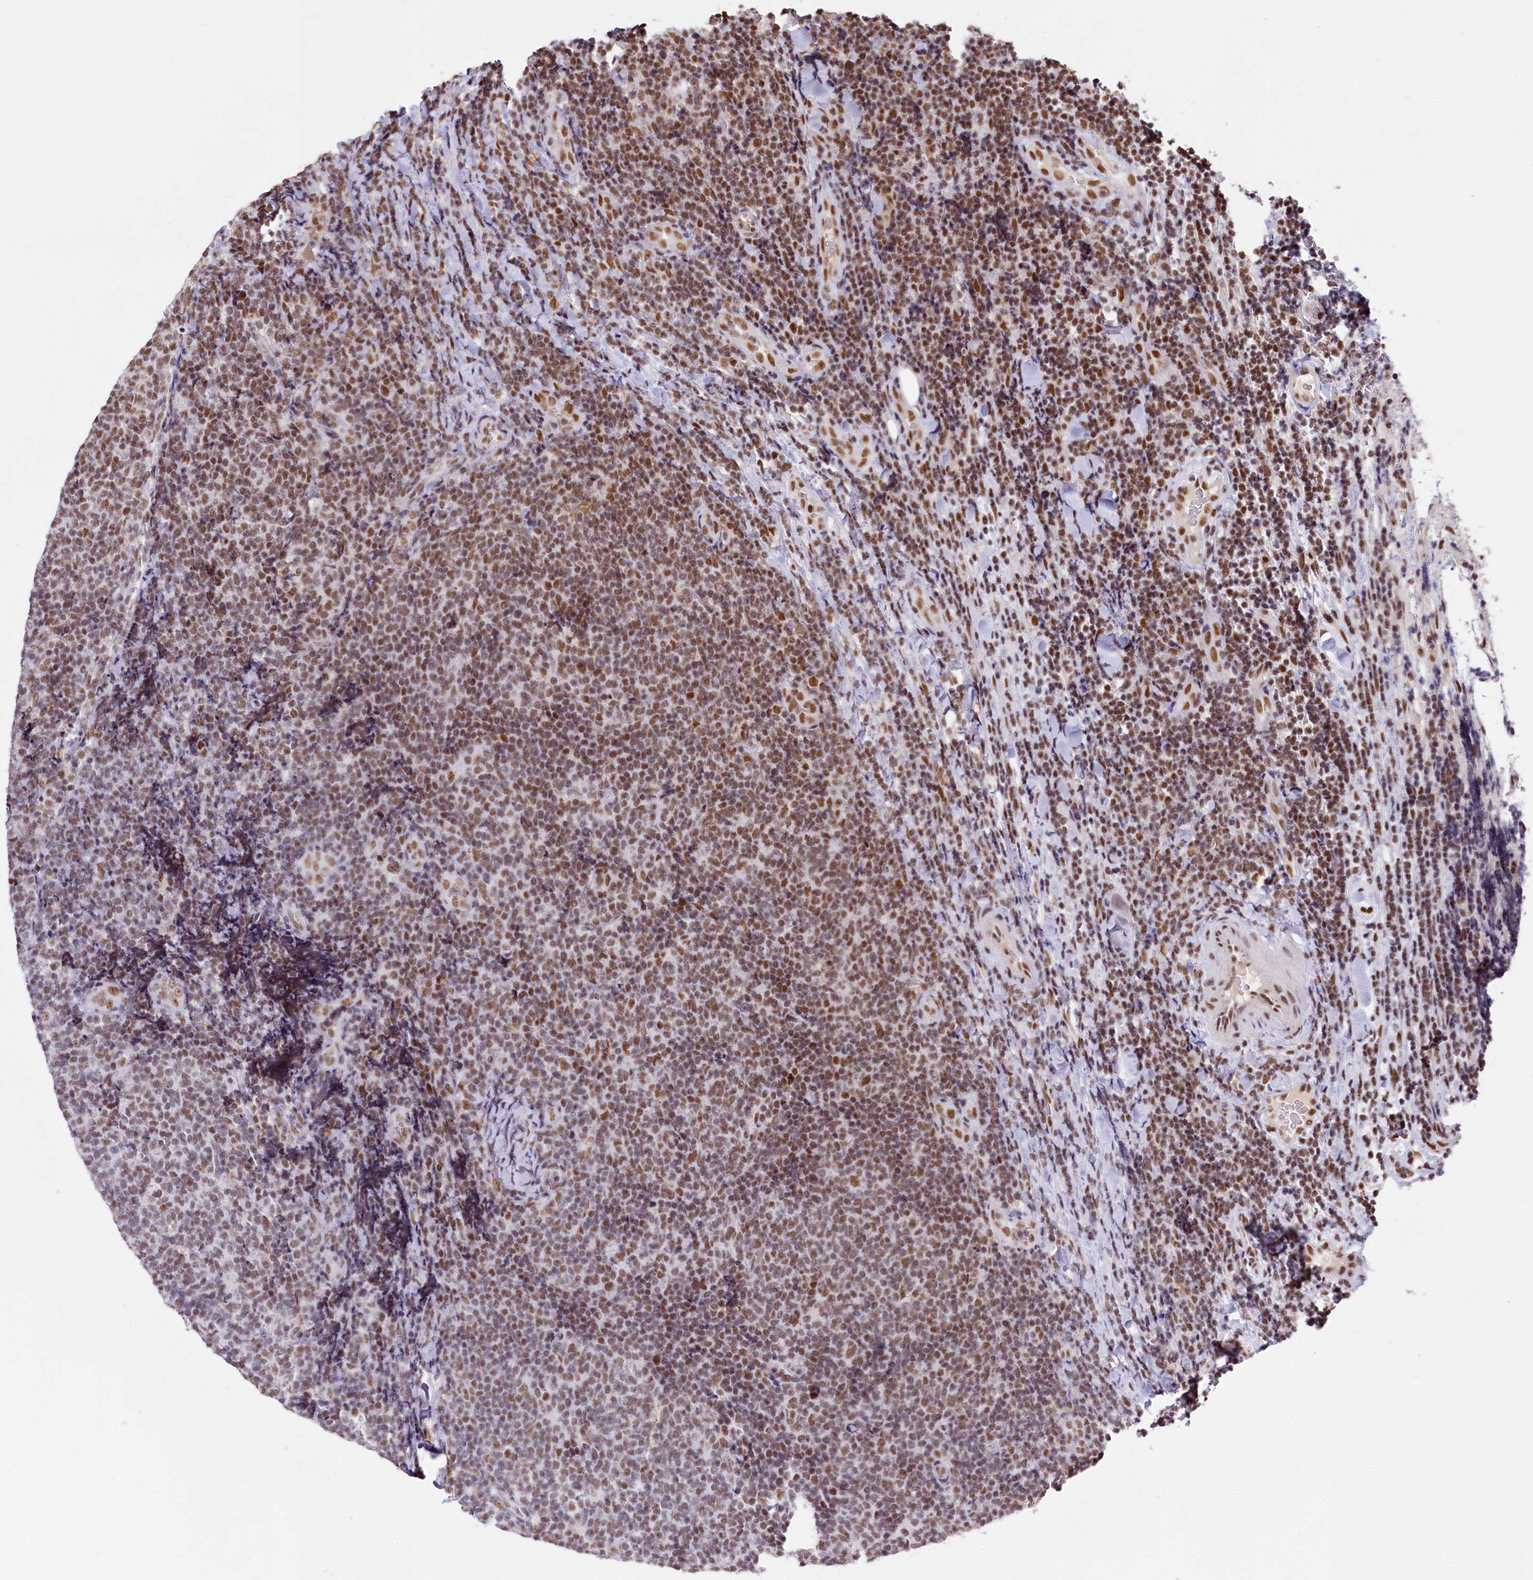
{"staining": {"intensity": "moderate", "quantity": ">75%", "location": "nuclear"}, "tissue": "lymphoma", "cell_type": "Tumor cells", "image_type": "cancer", "snomed": [{"axis": "morphology", "description": "Malignant lymphoma, non-Hodgkin's type, Low grade"}, {"axis": "topography", "description": "Lymph node"}], "caption": "High-power microscopy captured an immunohistochemistry (IHC) image of malignant lymphoma, non-Hodgkin's type (low-grade), revealing moderate nuclear expression in approximately >75% of tumor cells. (DAB IHC, brown staining for protein, blue staining for nuclei).", "gene": "PPHLN1", "patient": {"sex": "male", "age": 66}}